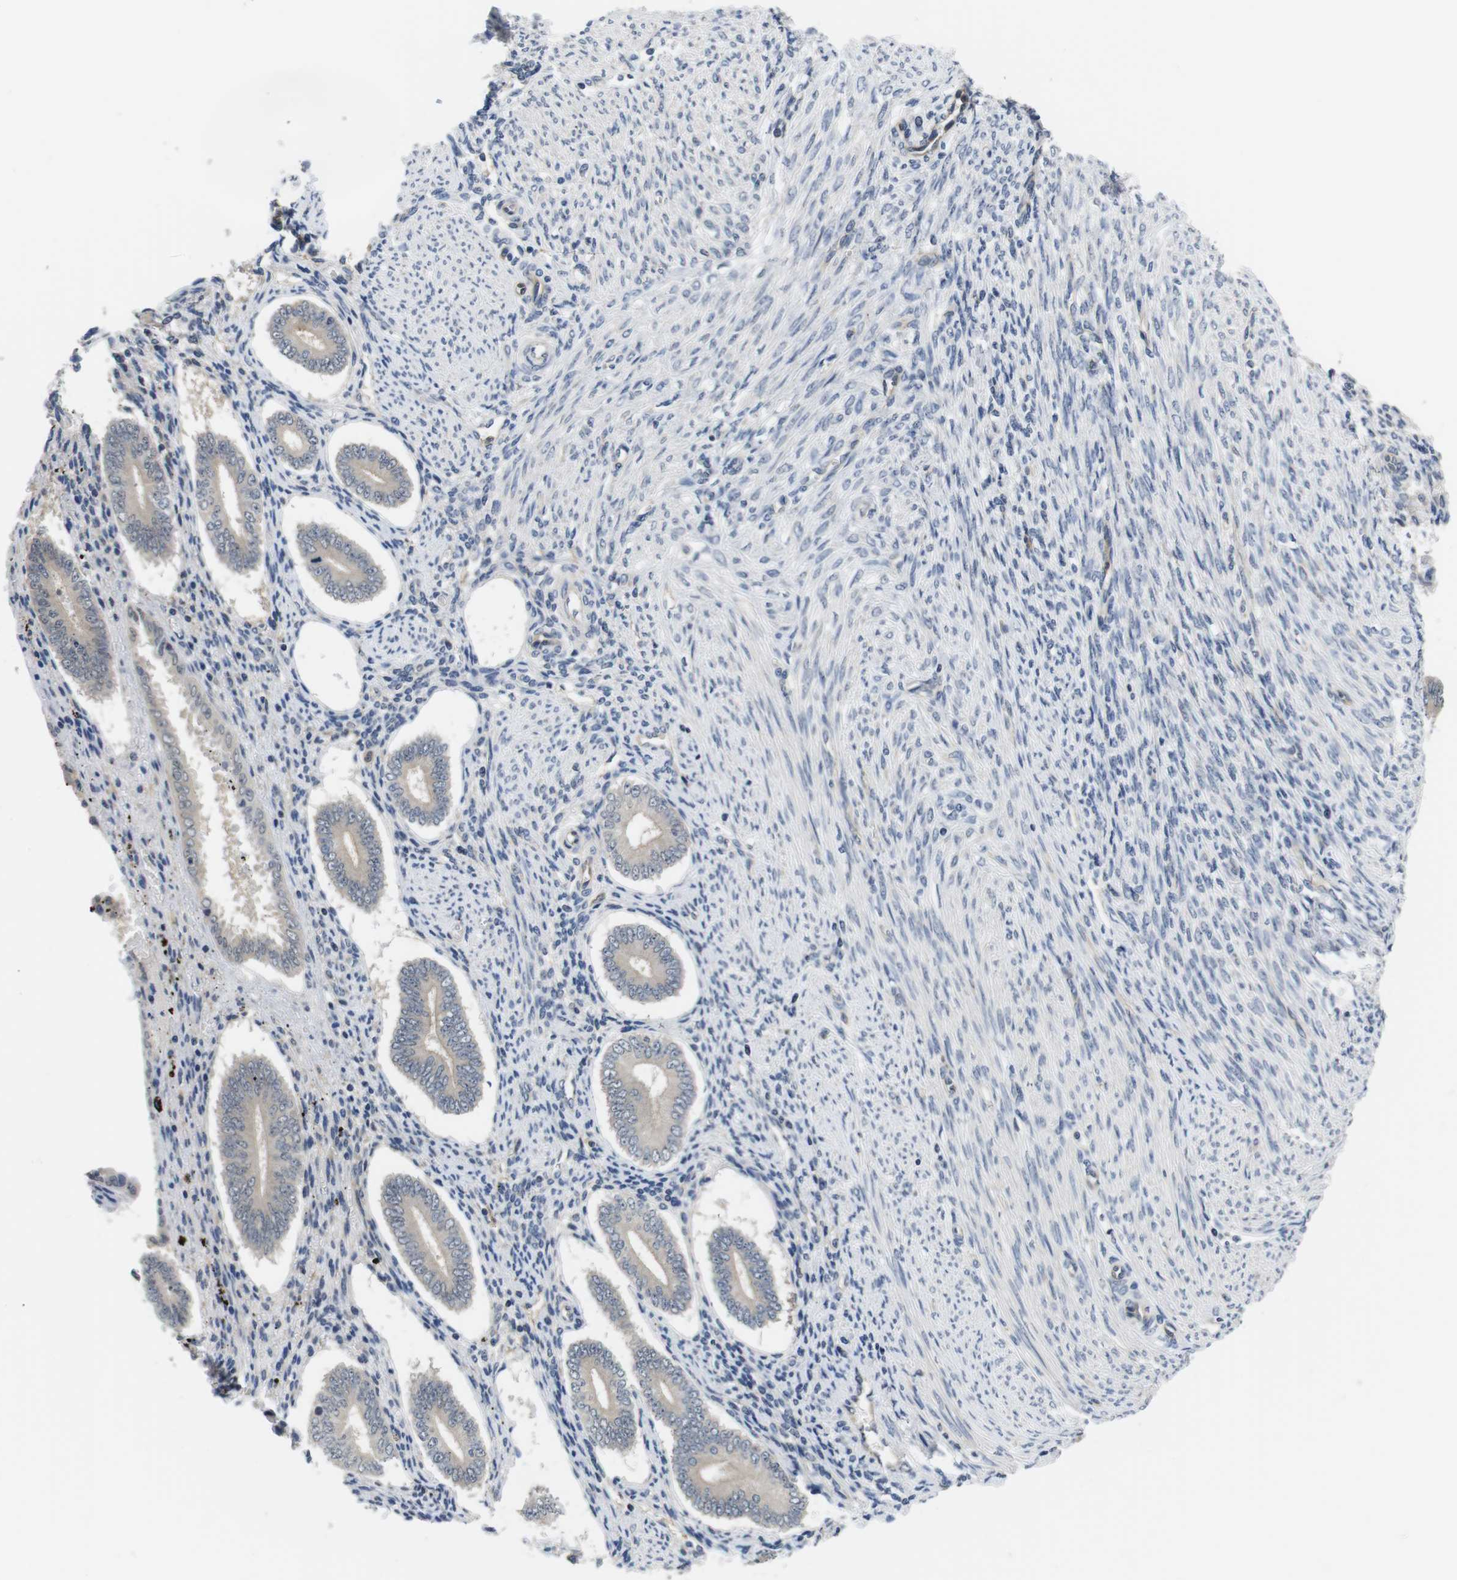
{"staining": {"intensity": "negative", "quantity": "none", "location": "none"}, "tissue": "endometrium", "cell_type": "Cells in endometrial stroma", "image_type": "normal", "snomed": [{"axis": "morphology", "description": "Normal tissue, NOS"}, {"axis": "topography", "description": "Endometrium"}], "caption": "Cells in endometrial stroma show no significant protein positivity in unremarkable endometrium. (DAB immunohistochemistry visualized using brightfield microscopy, high magnification).", "gene": "FADD", "patient": {"sex": "female", "age": 42}}